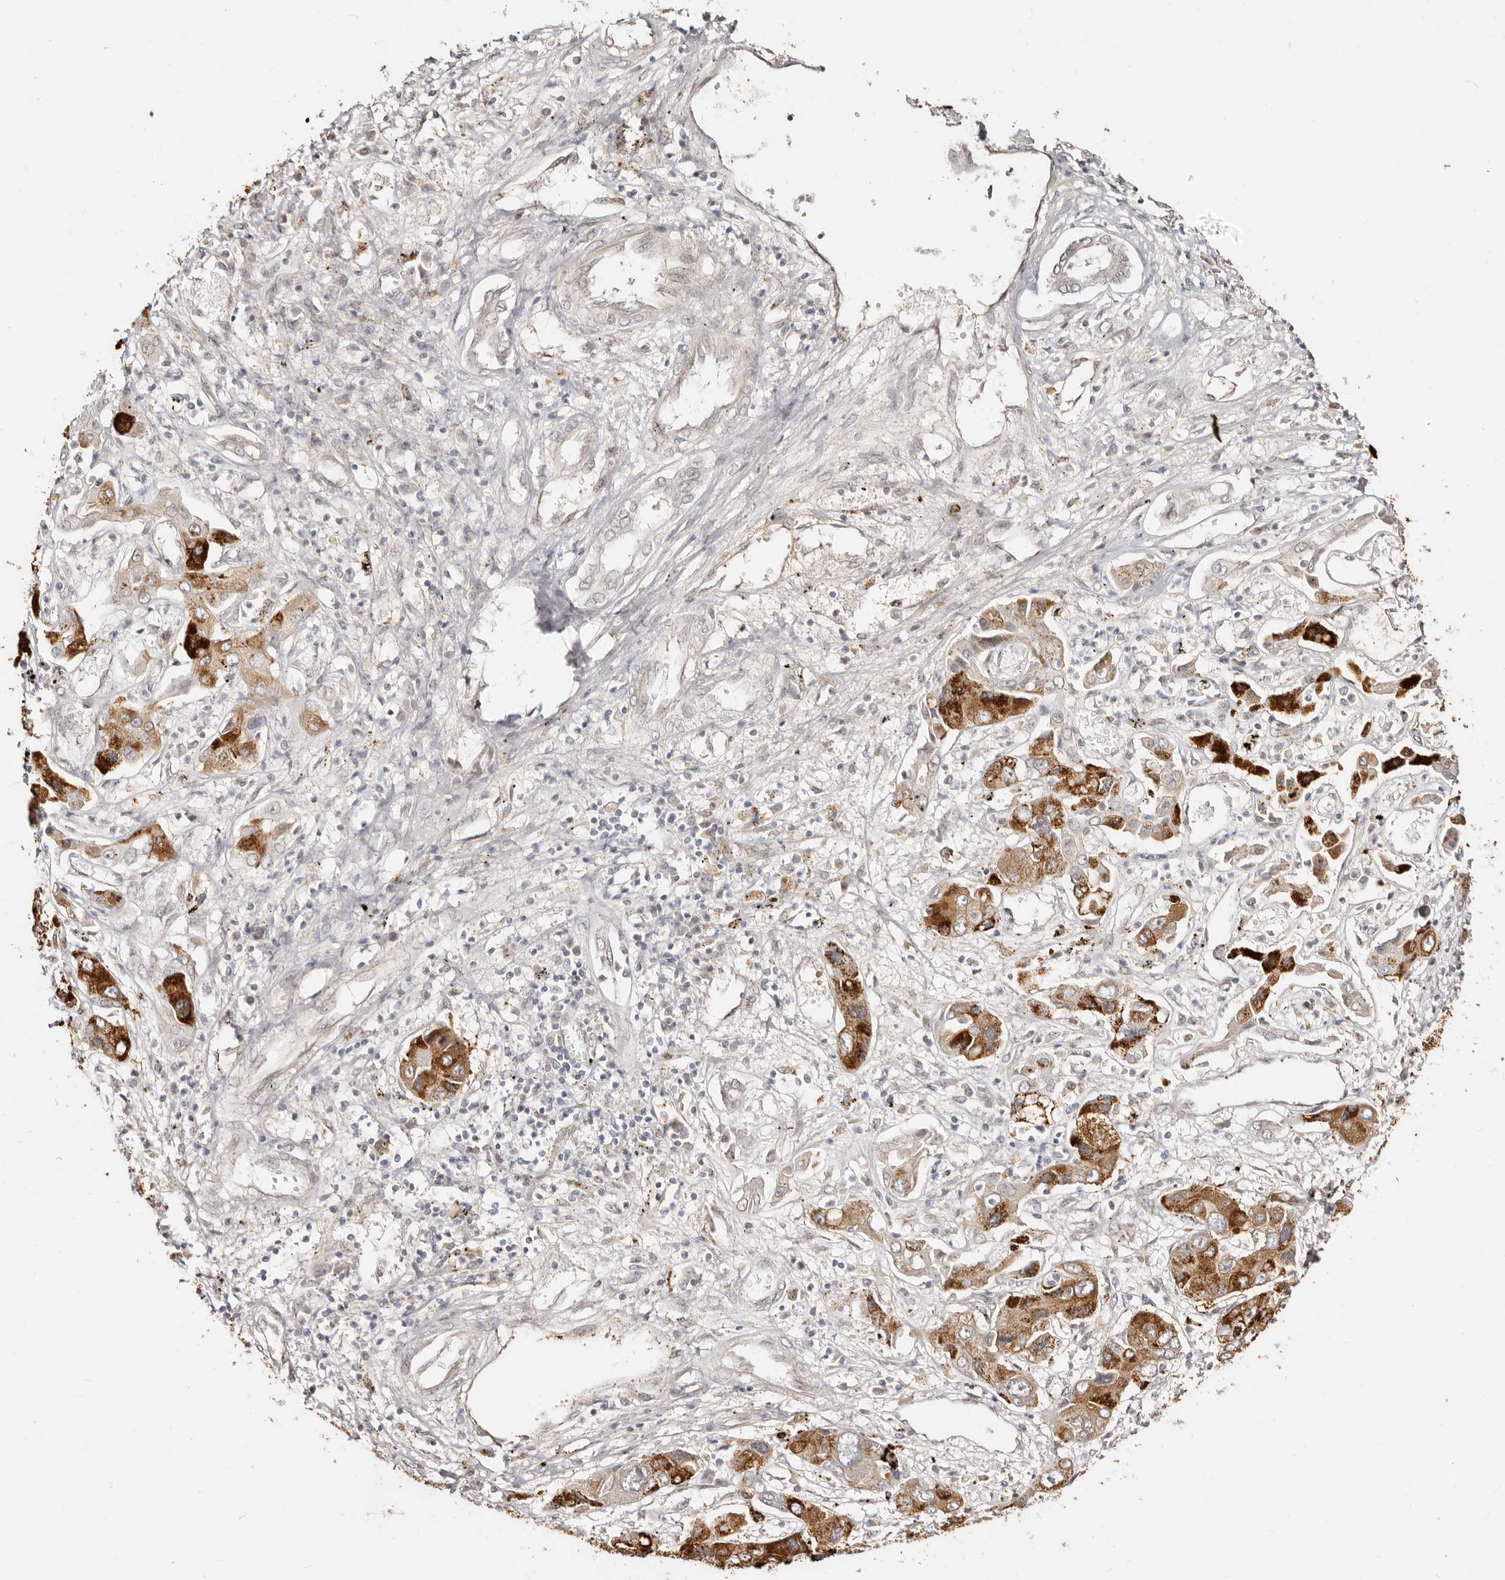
{"staining": {"intensity": "strong", "quantity": ">75%", "location": "cytoplasmic/membranous"}, "tissue": "liver cancer", "cell_type": "Tumor cells", "image_type": "cancer", "snomed": [{"axis": "morphology", "description": "Cholangiocarcinoma"}, {"axis": "topography", "description": "Liver"}], "caption": "A brown stain highlights strong cytoplasmic/membranous staining of a protein in human liver cancer tumor cells.", "gene": "LCORL", "patient": {"sex": "male", "age": 67}}